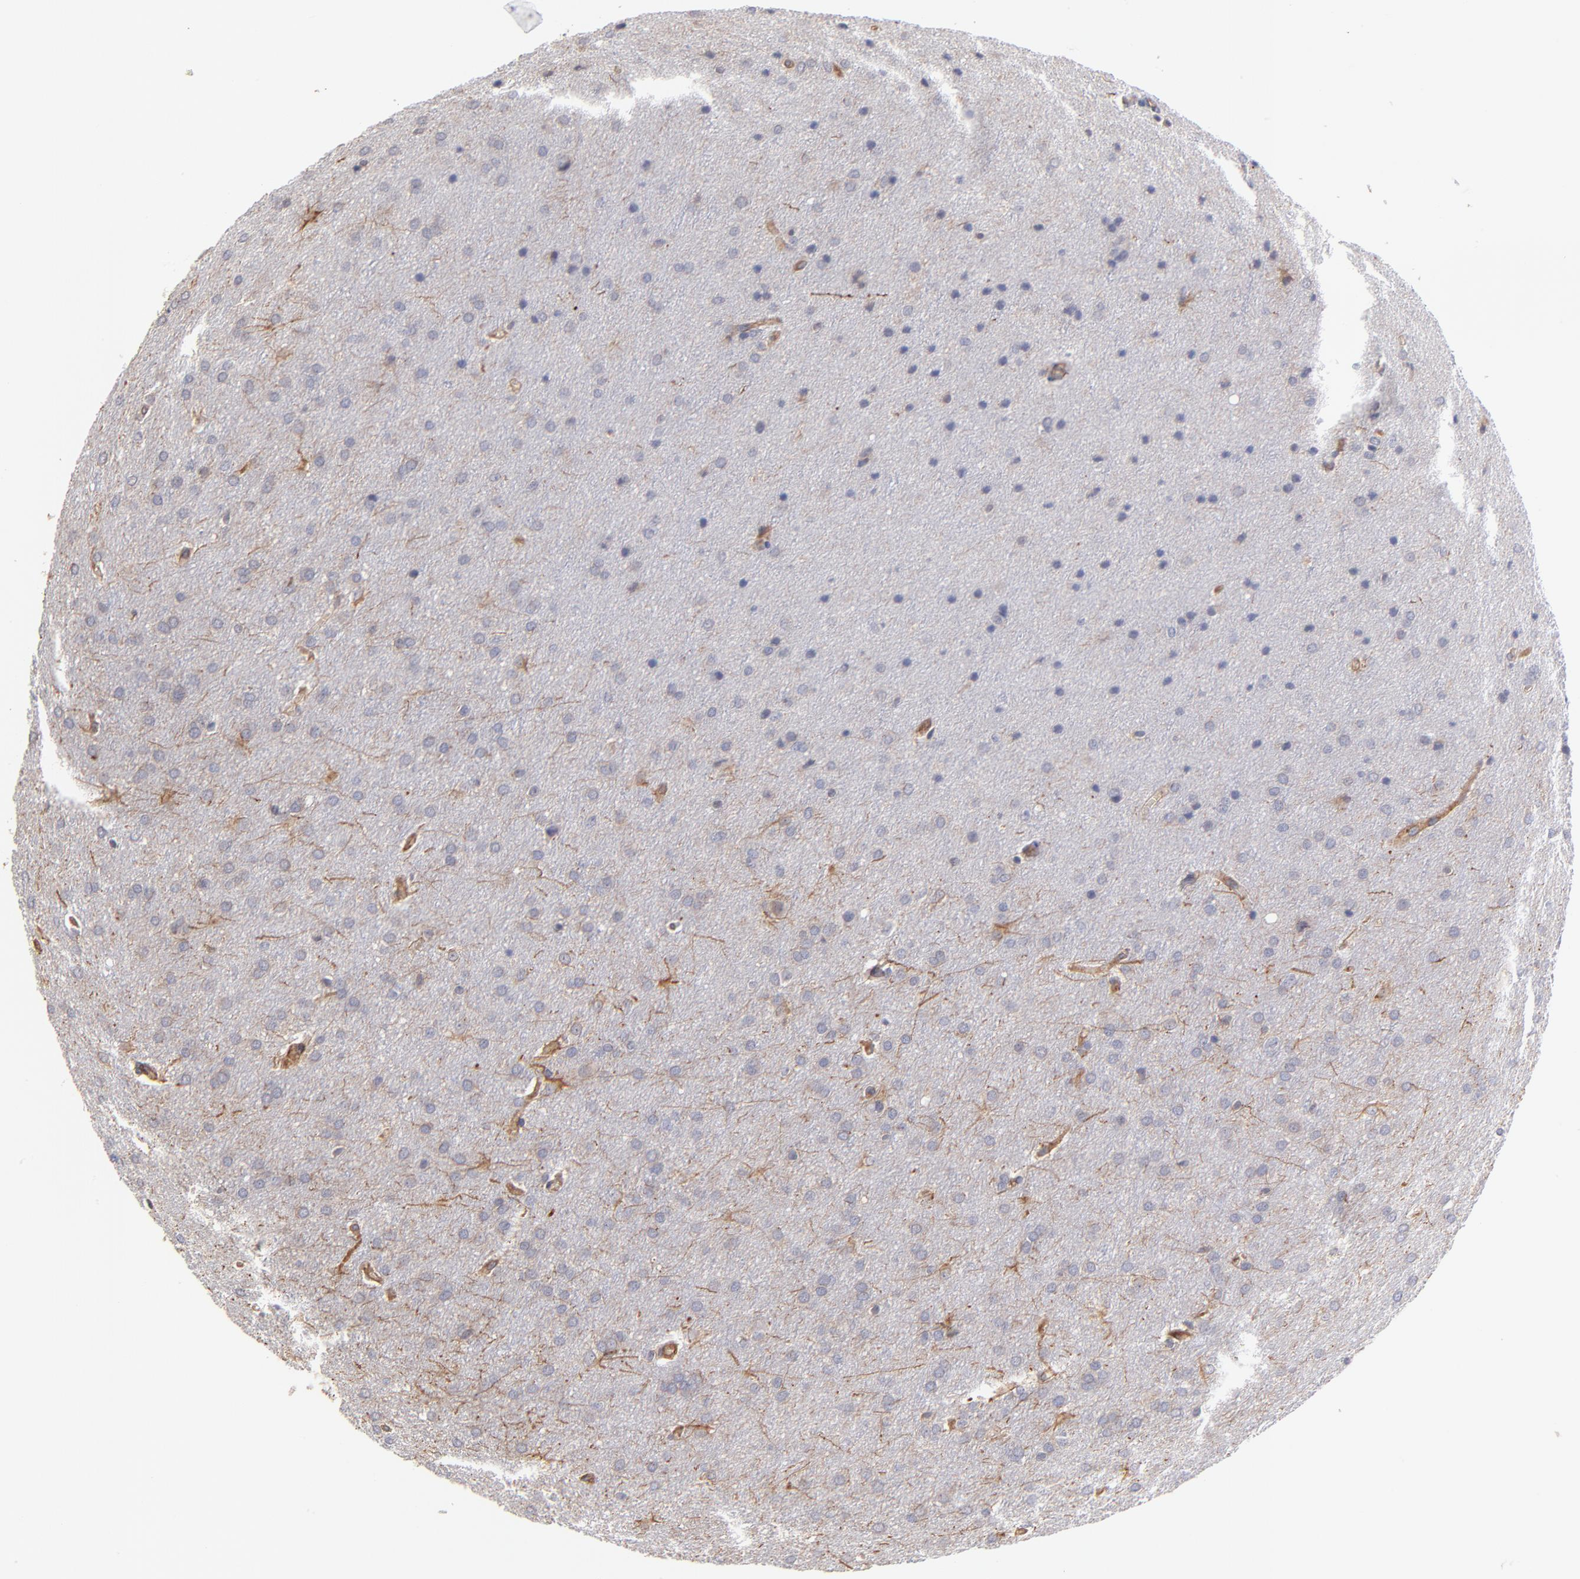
{"staining": {"intensity": "weak", "quantity": "<25%", "location": "cytoplasmic/membranous"}, "tissue": "glioma", "cell_type": "Tumor cells", "image_type": "cancer", "snomed": [{"axis": "morphology", "description": "Glioma, malignant, Low grade"}, {"axis": "topography", "description": "Brain"}], "caption": "Tumor cells show no significant staining in glioma. Brightfield microscopy of IHC stained with DAB (3,3'-diaminobenzidine) (brown) and hematoxylin (blue), captured at high magnification.", "gene": "ASB7", "patient": {"sex": "female", "age": 32}}